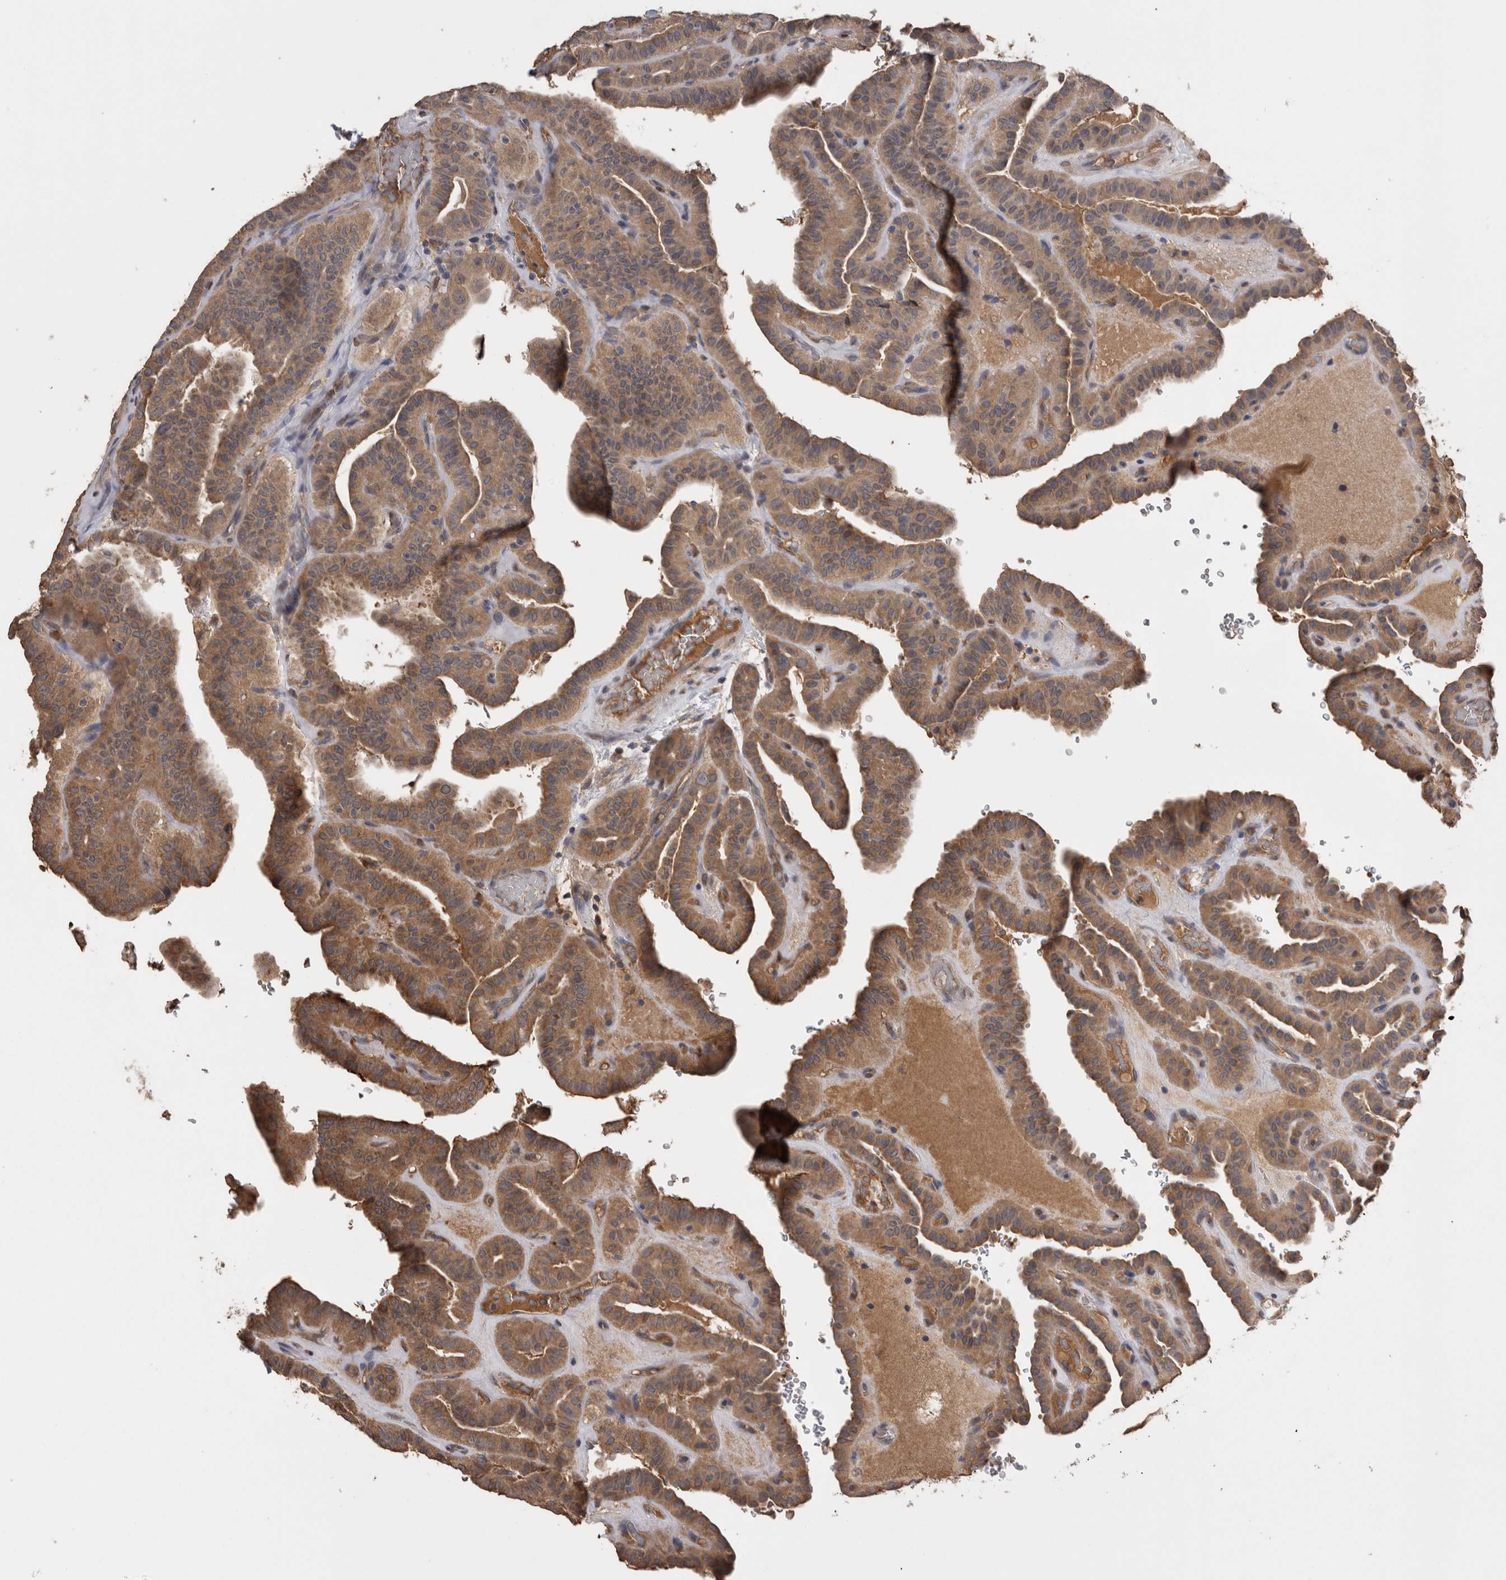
{"staining": {"intensity": "moderate", "quantity": ">75%", "location": "cytoplasmic/membranous"}, "tissue": "thyroid cancer", "cell_type": "Tumor cells", "image_type": "cancer", "snomed": [{"axis": "morphology", "description": "Papillary adenocarcinoma, NOS"}, {"axis": "topography", "description": "Thyroid gland"}], "caption": "Human thyroid cancer (papillary adenocarcinoma) stained with a protein marker shows moderate staining in tumor cells.", "gene": "TMED7", "patient": {"sex": "male", "age": 77}}